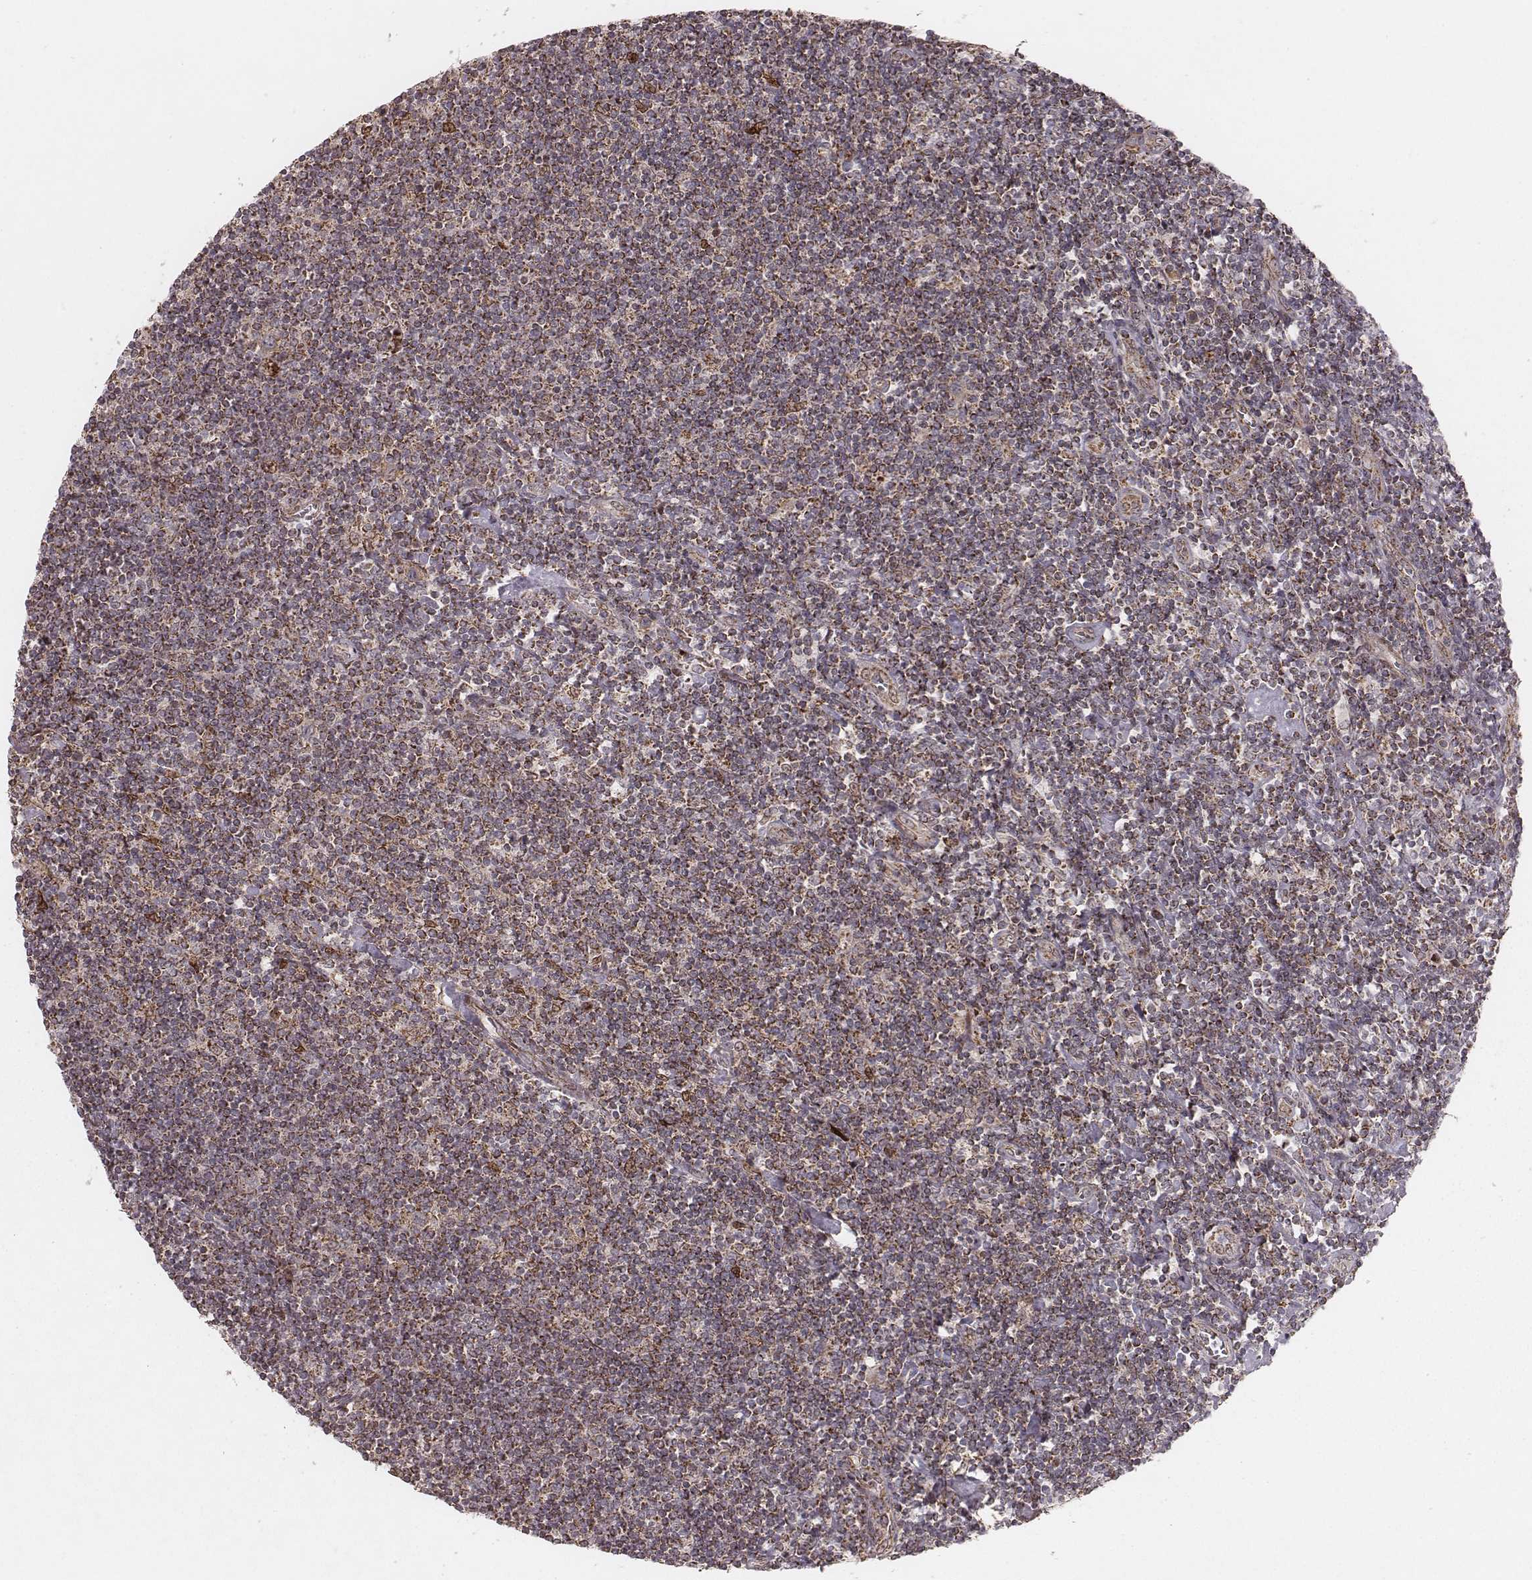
{"staining": {"intensity": "moderate", "quantity": ">75%", "location": "cytoplasmic/membranous"}, "tissue": "lymphoma", "cell_type": "Tumor cells", "image_type": "cancer", "snomed": [{"axis": "morphology", "description": "Hodgkin's disease, NOS"}, {"axis": "topography", "description": "Lymph node"}], "caption": "A micrograph of lymphoma stained for a protein displays moderate cytoplasmic/membranous brown staining in tumor cells. (brown staining indicates protein expression, while blue staining denotes nuclei).", "gene": "NDUFA7", "patient": {"sex": "male", "age": 40}}